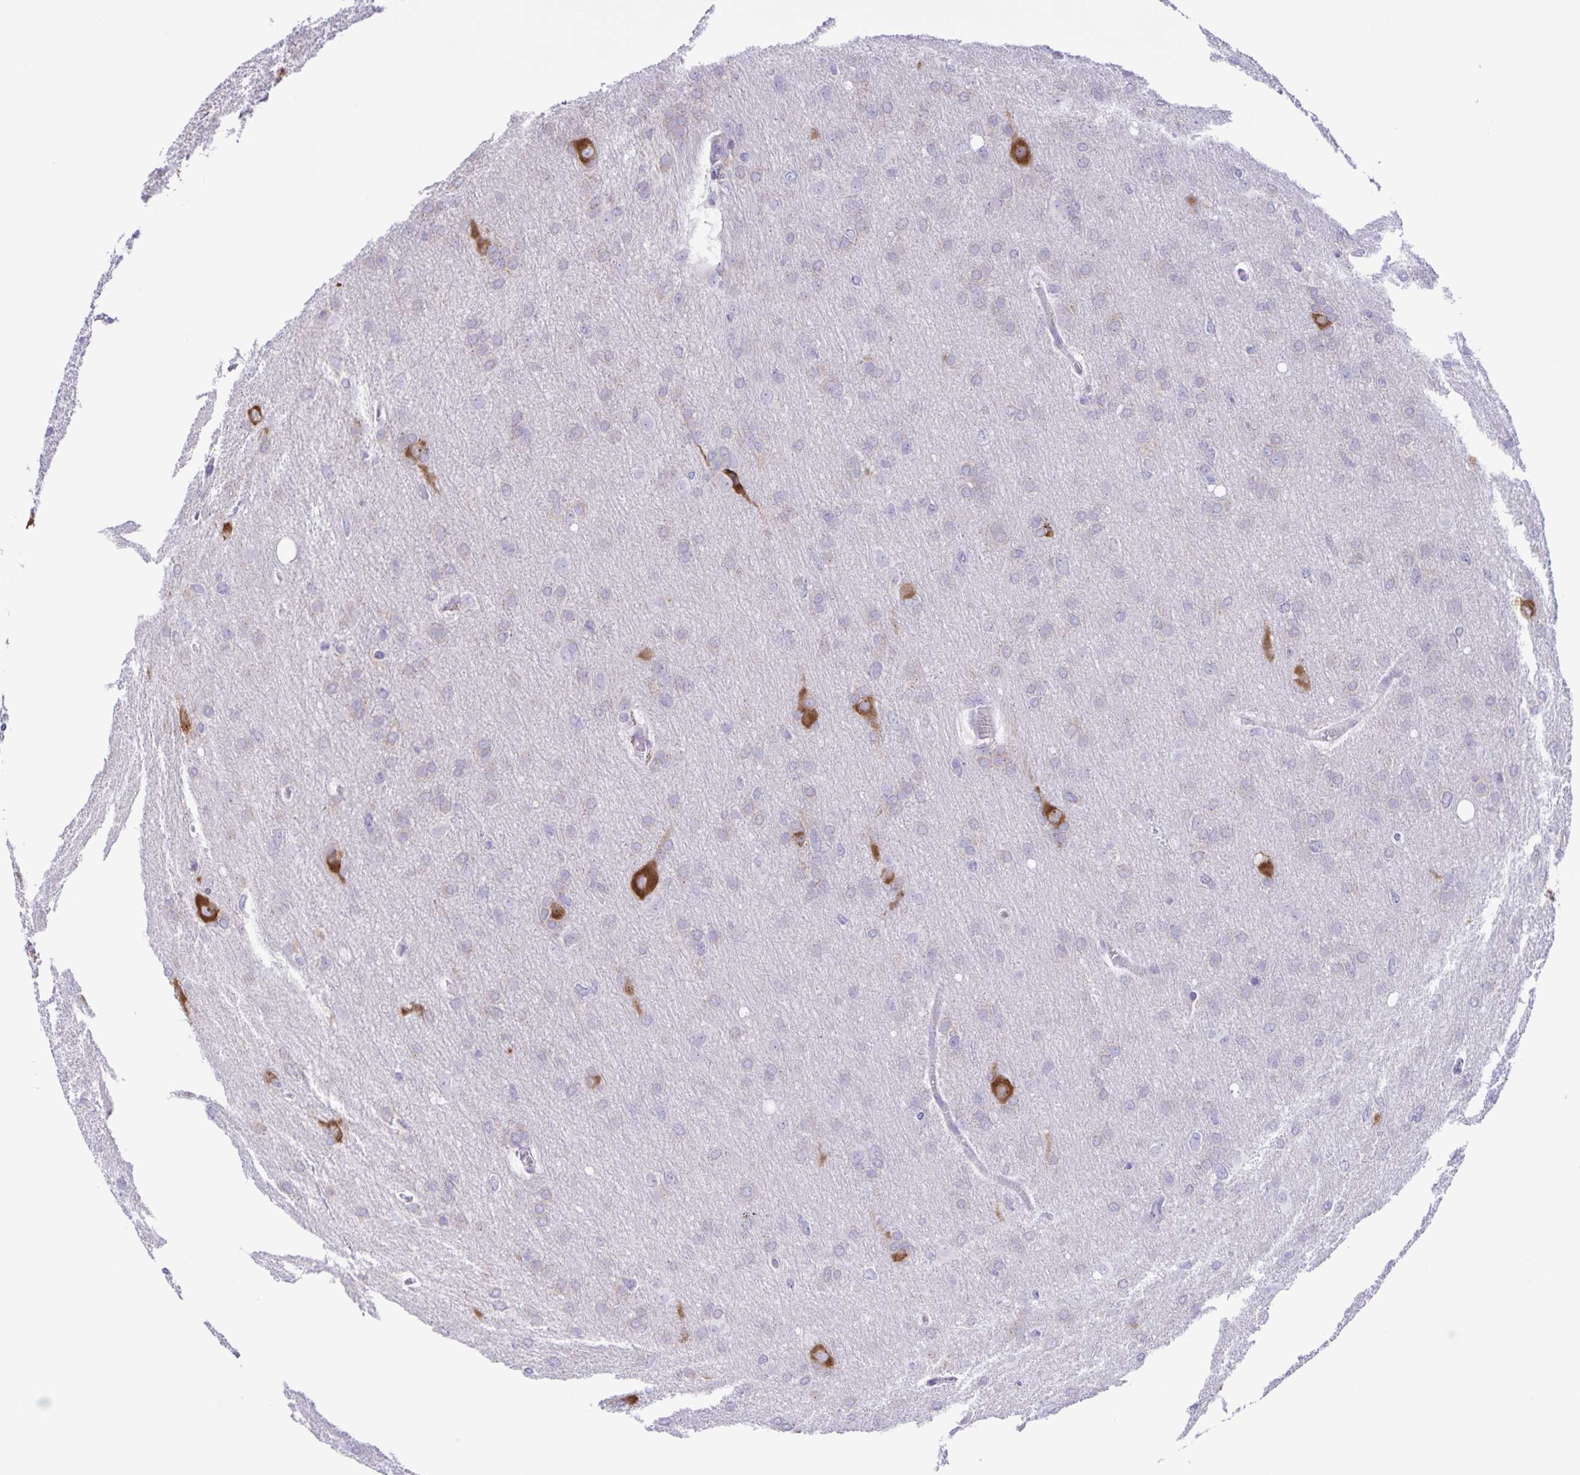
{"staining": {"intensity": "negative", "quantity": "none", "location": "none"}, "tissue": "glioma", "cell_type": "Tumor cells", "image_type": "cancer", "snomed": [{"axis": "morphology", "description": "Glioma, malignant, High grade"}, {"axis": "topography", "description": "Brain"}], "caption": "Image shows no protein positivity in tumor cells of glioma tissue.", "gene": "CAPSL", "patient": {"sex": "male", "age": 53}}